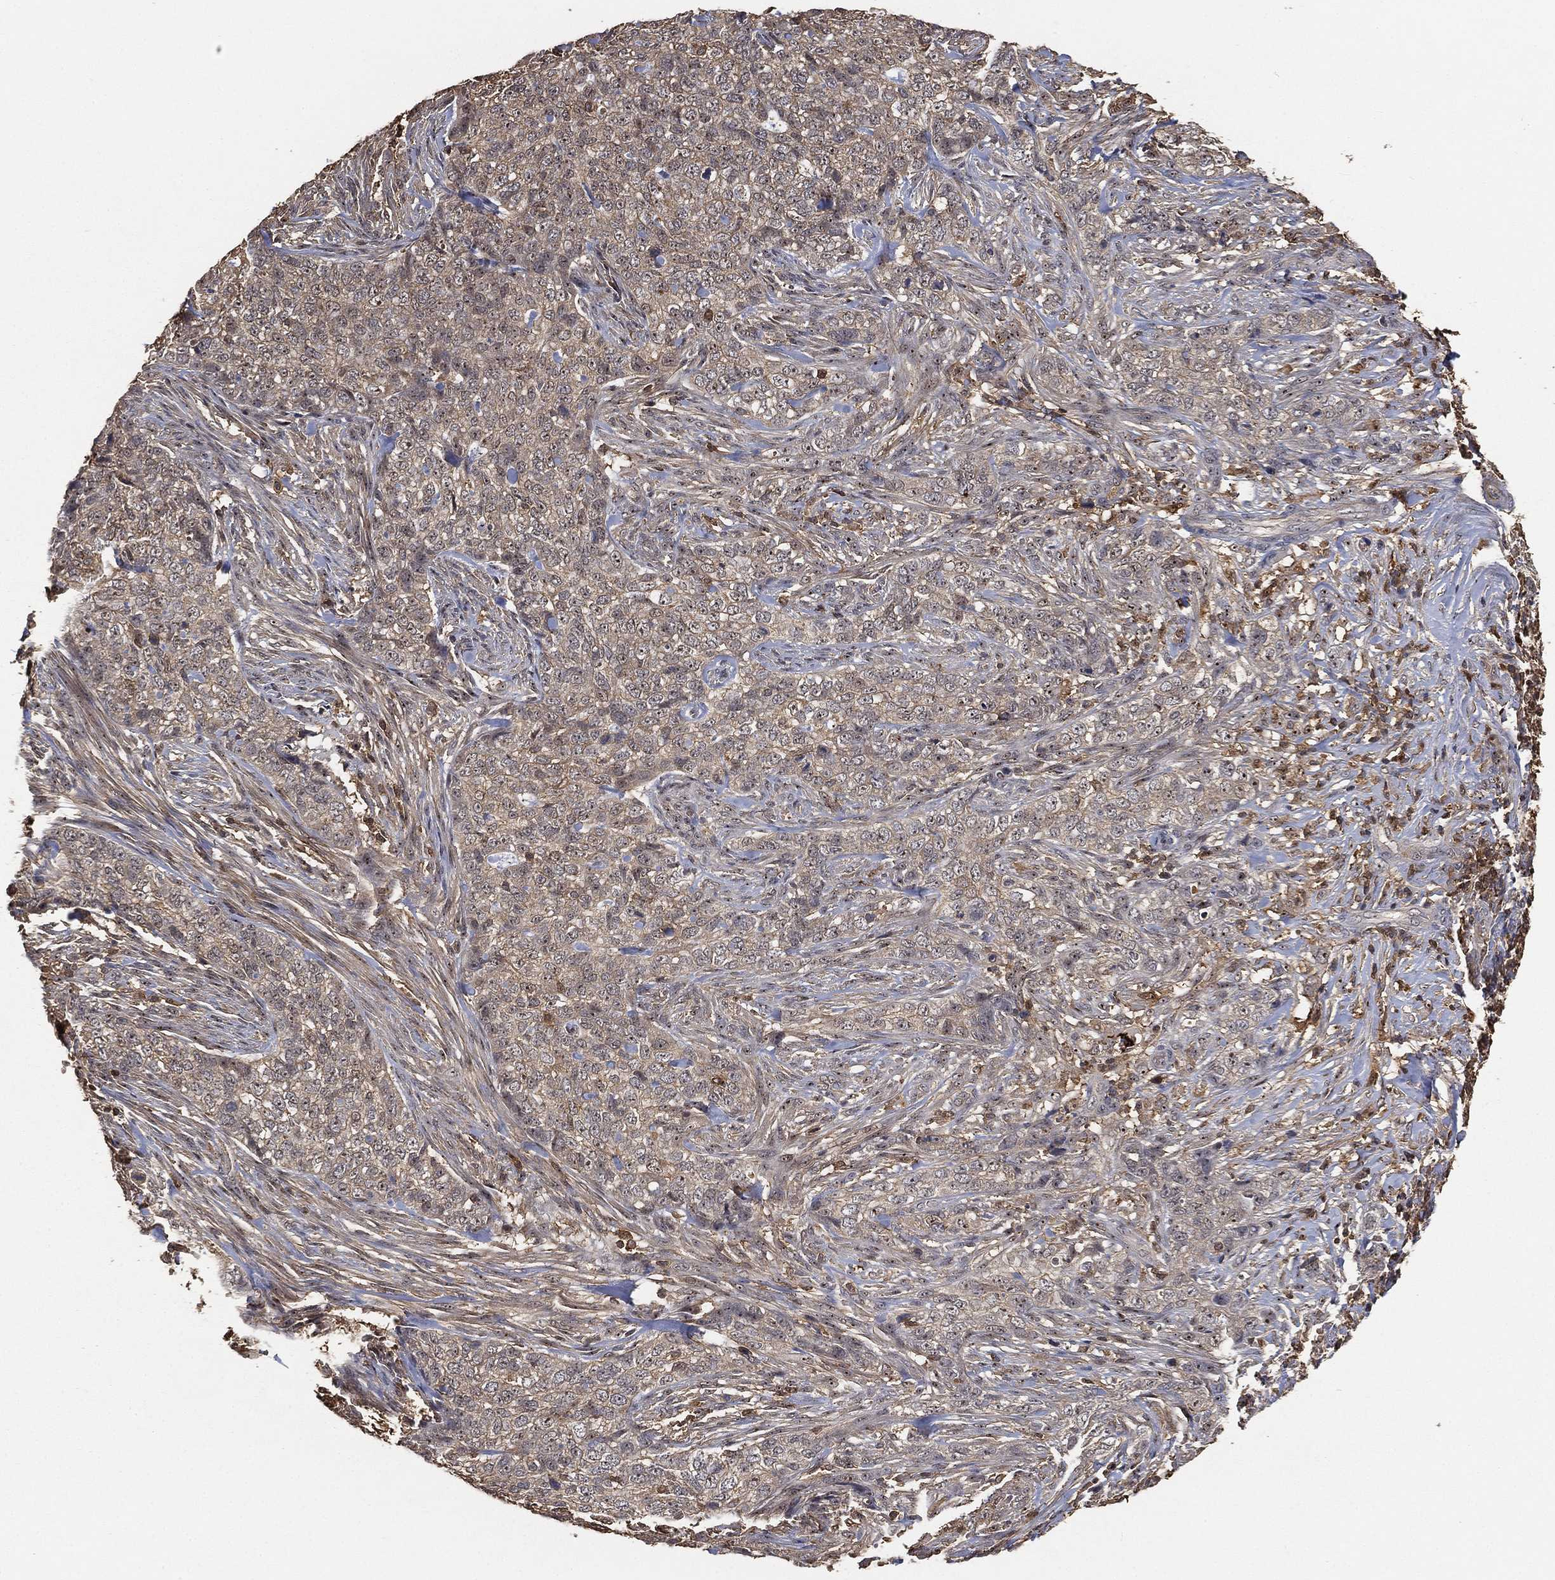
{"staining": {"intensity": "negative", "quantity": "none", "location": "none"}, "tissue": "skin cancer", "cell_type": "Tumor cells", "image_type": "cancer", "snomed": [{"axis": "morphology", "description": "Basal cell carcinoma"}, {"axis": "topography", "description": "Skin"}], "caption": "Skin cancer stained for a protein using immunohistochemistry (IHC) reveals no staining tumor cells.", "gene": "CRYL1", "patient": {"sex": "female", "age": 69}}